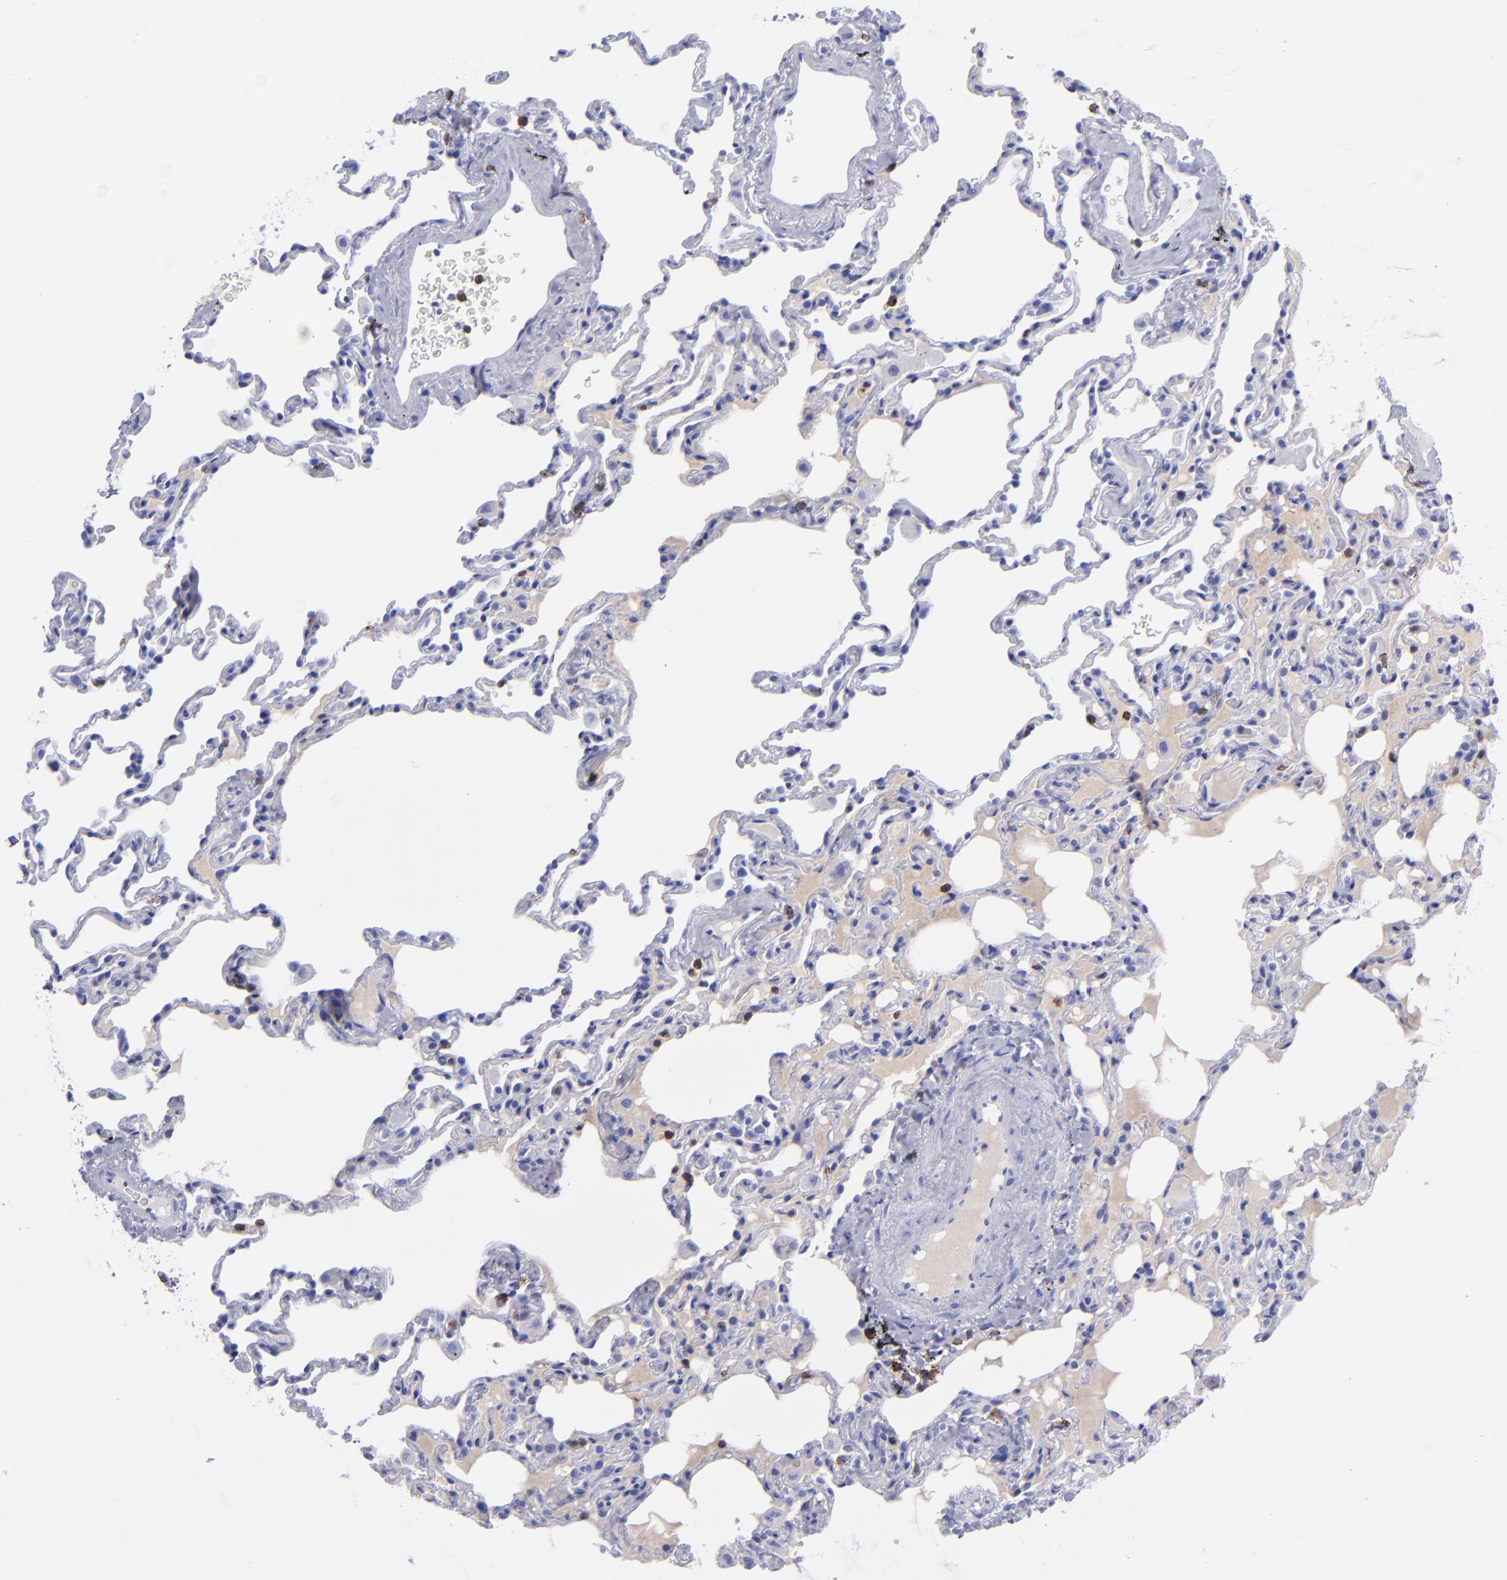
{"staining": {"intensity": "negative", "quantity": "none", "location": "none"}, "tissue": "lung", "cell_type": "Alveolar cells", "image_type": "normal", "snomed": [{"axis": "morphology", "description": "Normal tissue, NOS"}, {"axis": "topography", "description": "Lung"}], "caption": "This photomicrograph is of unremarkable lung stained with immunohistochemistry to label a protein in brown with the nuclei are counter-stained blue. There is no staining in alveolar cells. The staining was performed using DAB to visualize the protein expression in brown, while the nuclei were stained in blue with hematoxylin (Magnification: 20x).", "gene": "CD6", "patient": {"sex": "male", "age": 59}}